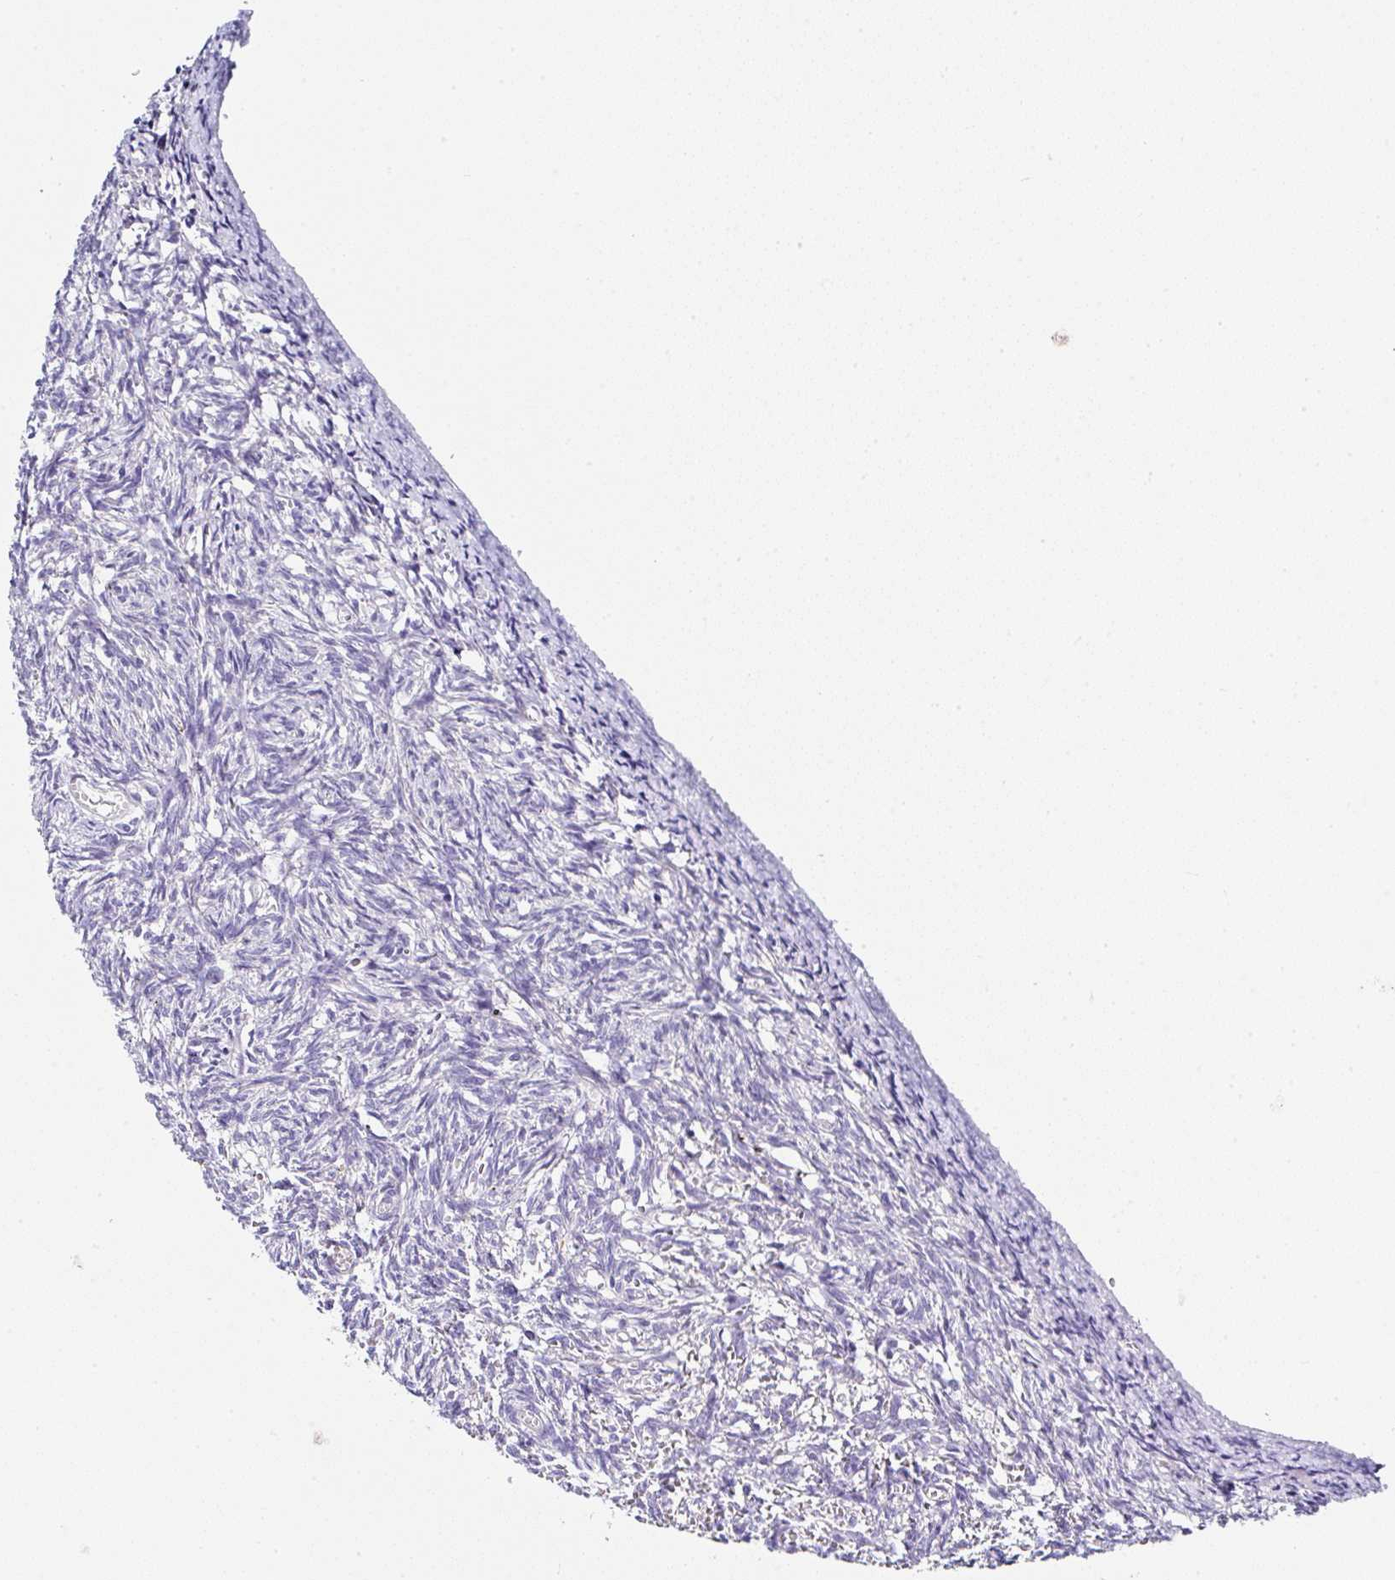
{"staining": {"intensity": "negative", "quantity": "none", "location": "none"}, "tissue": "ovary", "cell_type": "Ovarian stroma cells", "image_type": "normal", "snomed": [{"axis": "morphology", "description": "Normal tissue, NOS"}, {"axis": "topography", "description": "Ovary"}], "caption": "This is an immunohistochemistry micrograph of normal ovary. There is no positivity in ovarian stroma cells.", "gene": "PPFIA4", "patient": {"sex": "female", "age": 67}}